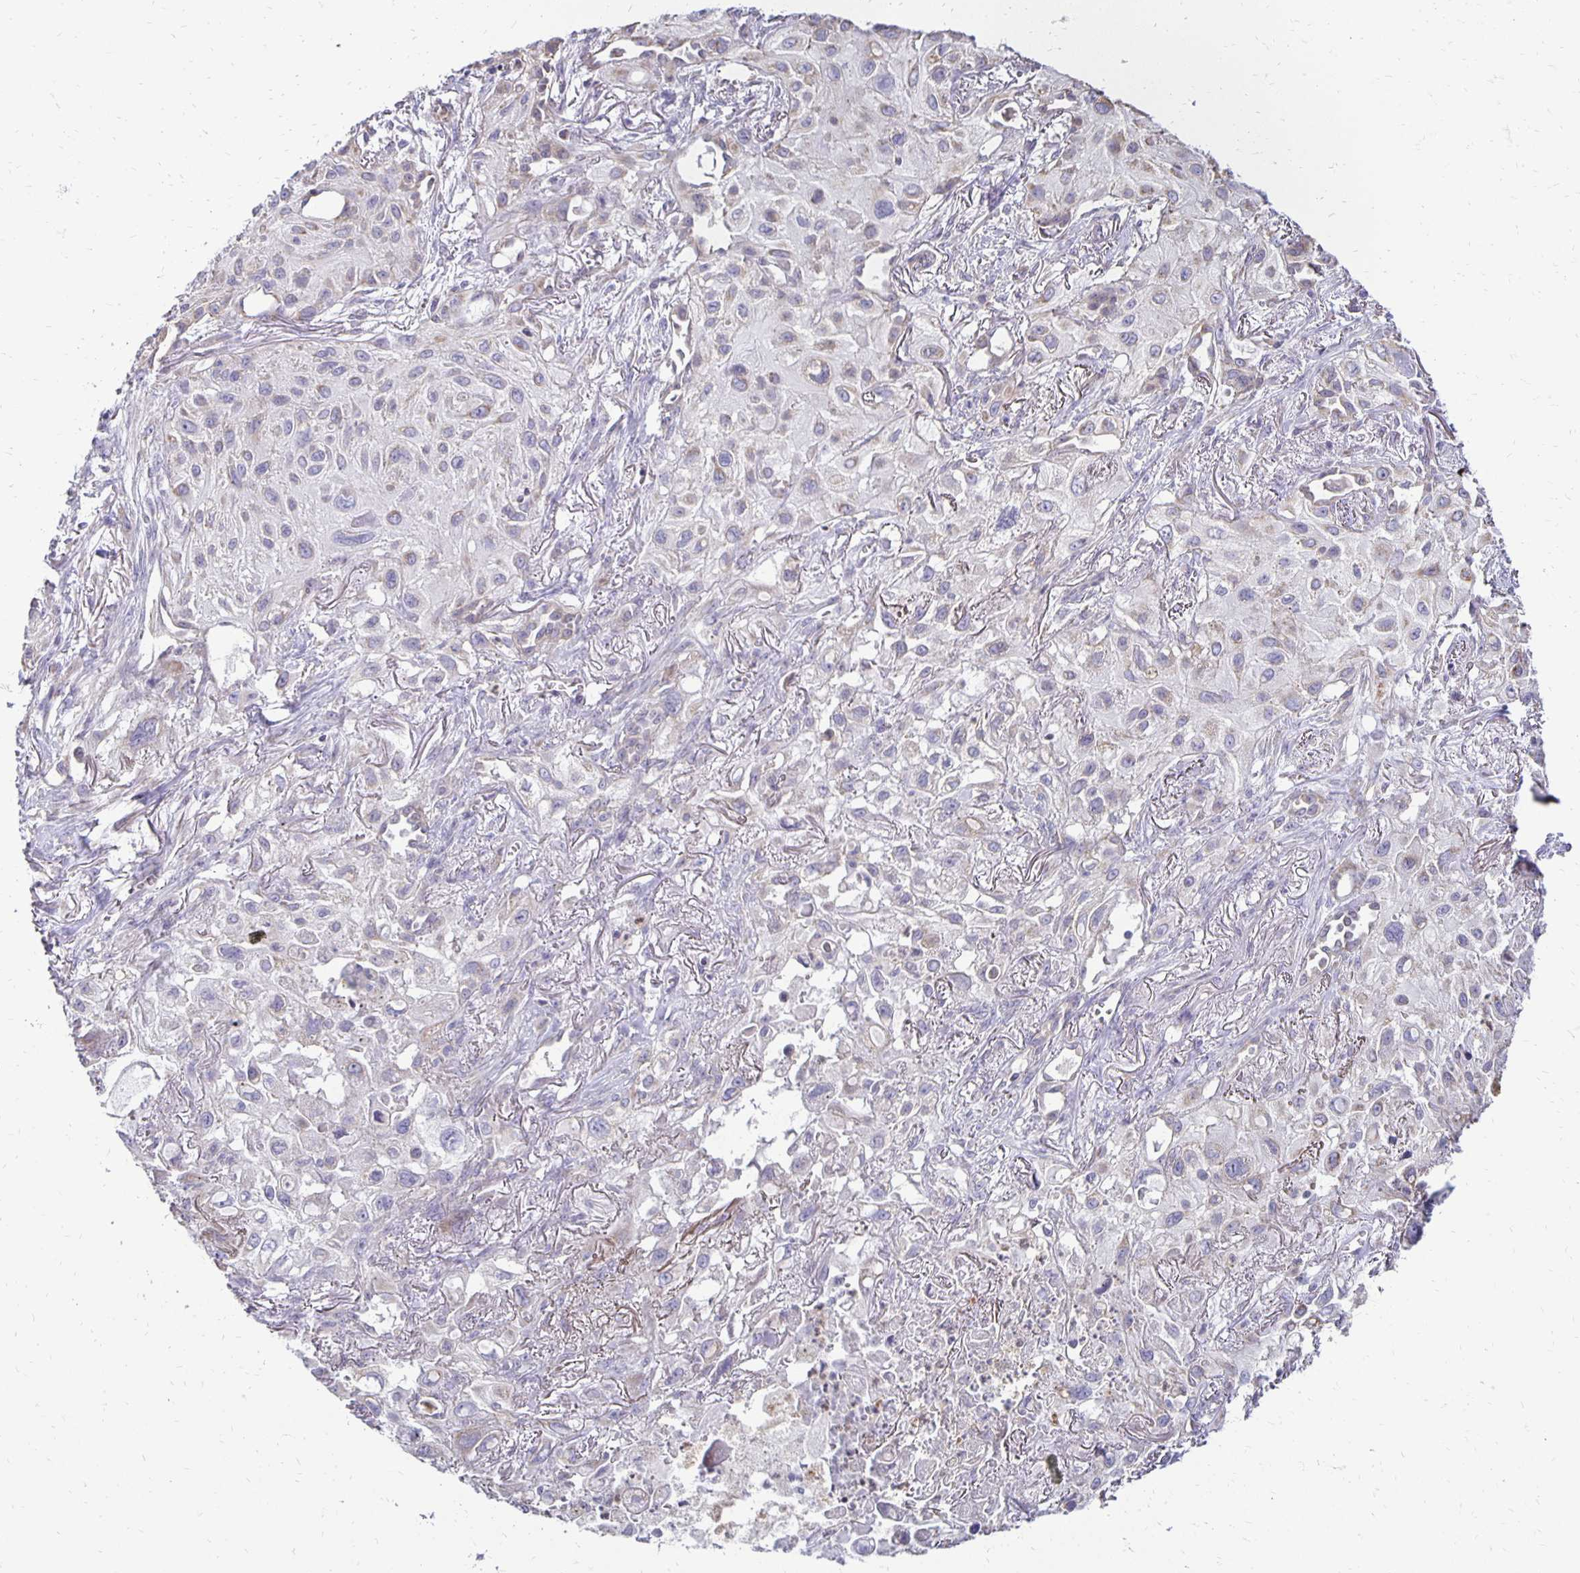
{"staining": {"intensity": "negative", "quantity": "none", "location": "none"}, "tissue": "lung cancer", "cell_type": "Tumor cells", "image_type": "cancer", "snomed": [{"axis": "morphology", "description": "Squamous cell carcinoma, NOS"}, {"axis": "topography", "description": "Lung"}], "caption": "Immunohistochemical staining of lung squamous cell carcinoma demonstrates no significant positivity in tumor cells.", "gene": "FN3K", "patient": {"sex": "male", "age": 71}}